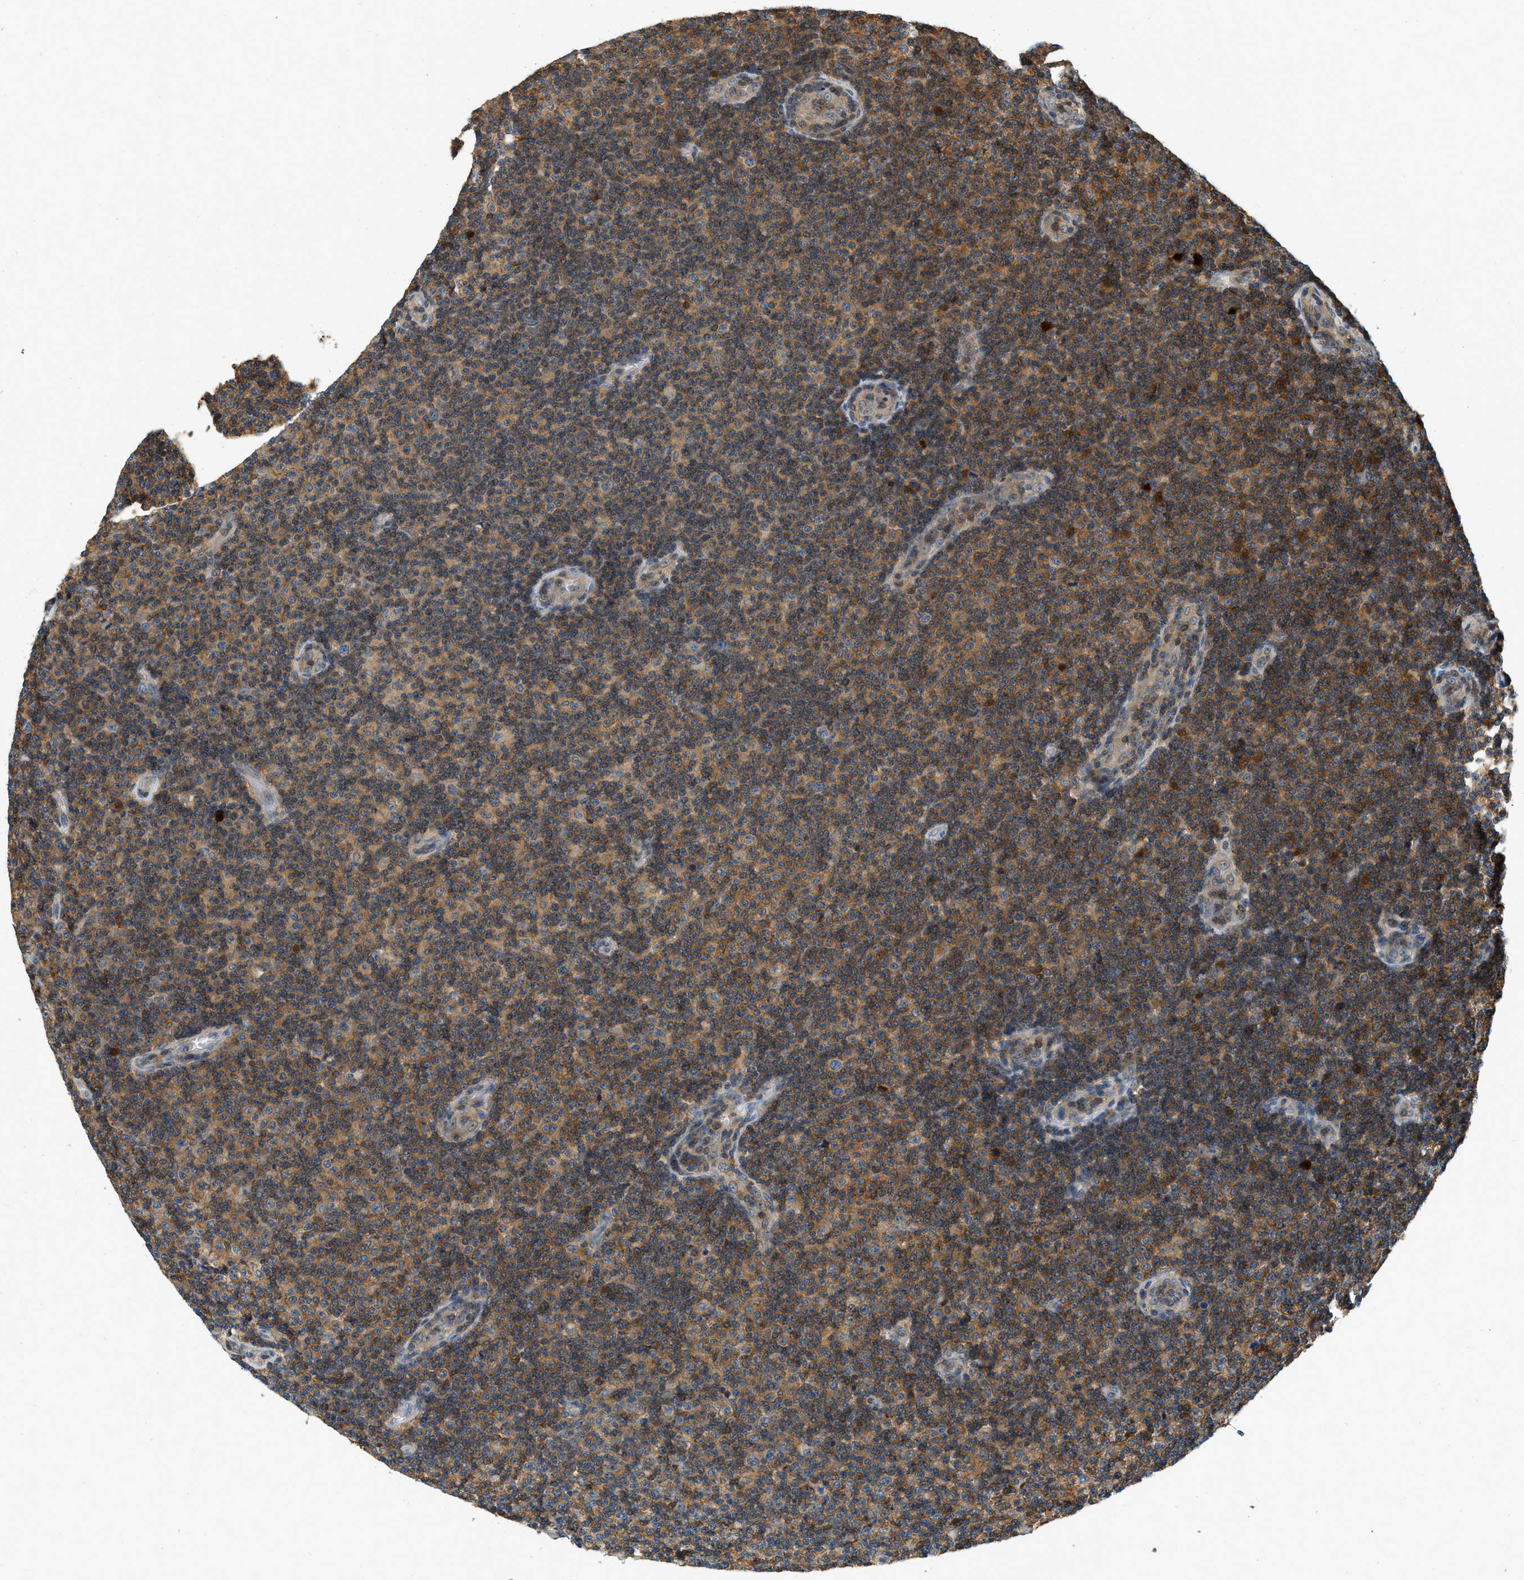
{"staining": {"intensity": "moderate", "quantity": ">75%", "location": "cytoplasmic/membranous"}, "tissue": "lymphoma", "cell_type": "Tumor cells", "image_type": "cancer", "snomed": [{"axis": "morphology", "description": "Malignant lymphoma, non-Hodgkin's type, Low grade"}, {"axis": "topography", "description": "Lymph node"}], "caption": "Human lymphoma stained with a protein marker displays moderate staining in tumor cells.", "gene": "GMPPB", "patient": {"sex": "male", "age": 83}}